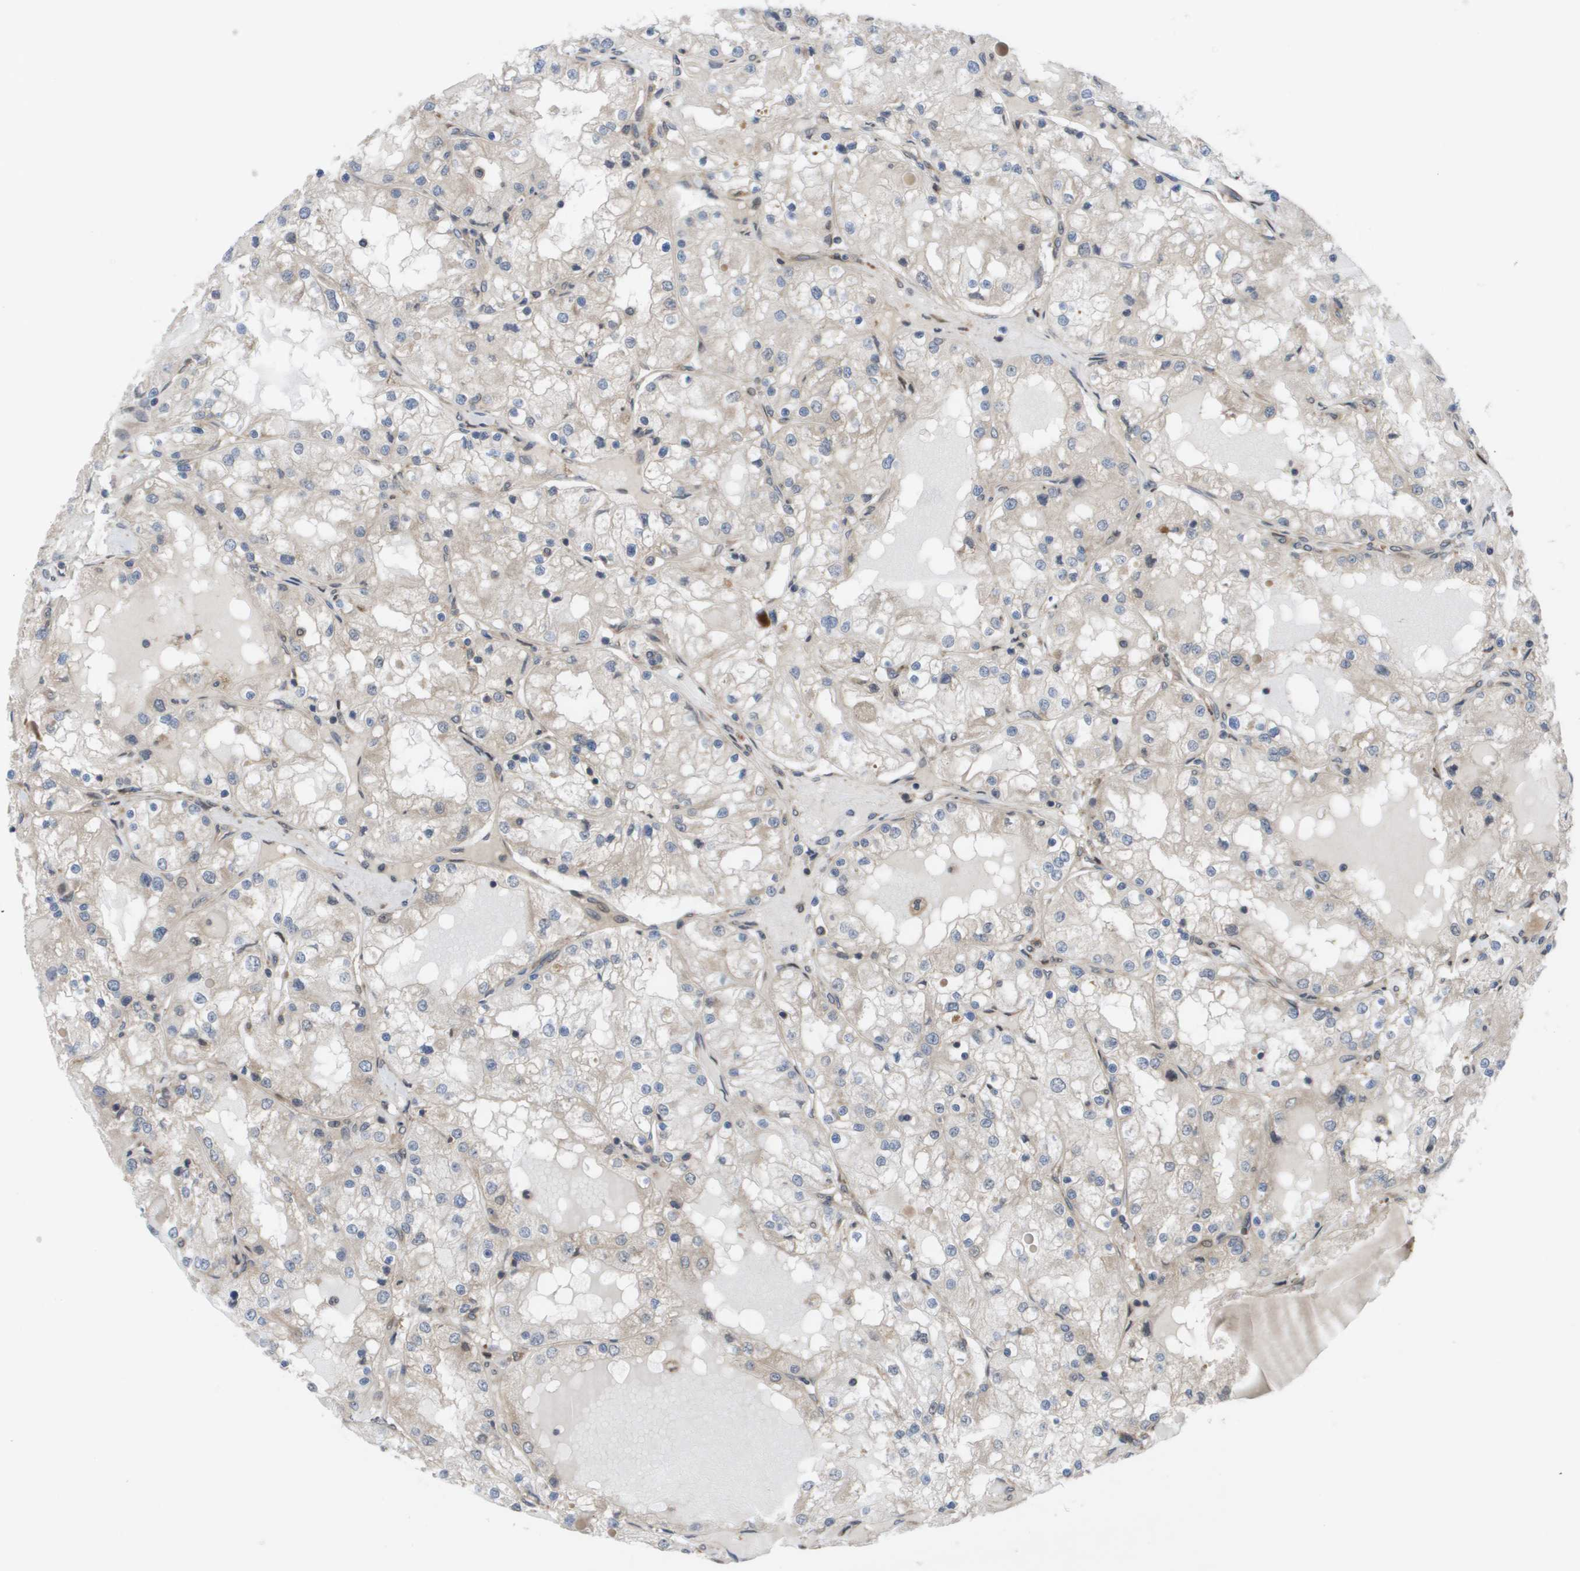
{"staining": {"intensity": "weak", "quantity": "<25%", "location": "cytoplasmic/membranous"}, "tissue": "renal cancer", "cell_type": "Tumor cells", "image_type": "cancer", "snomed": [{"axis": "morphology", "description": "Adenocarcinoma, NOS"}, {"axis": "topography", "description": "Kidney"}], "caption": "A histopathology image of human adenocarcinoma (renal) is negative for staining in tumor cells.", "gene": "CTPS2", "patient": {"sex": "male", "age": 68}}